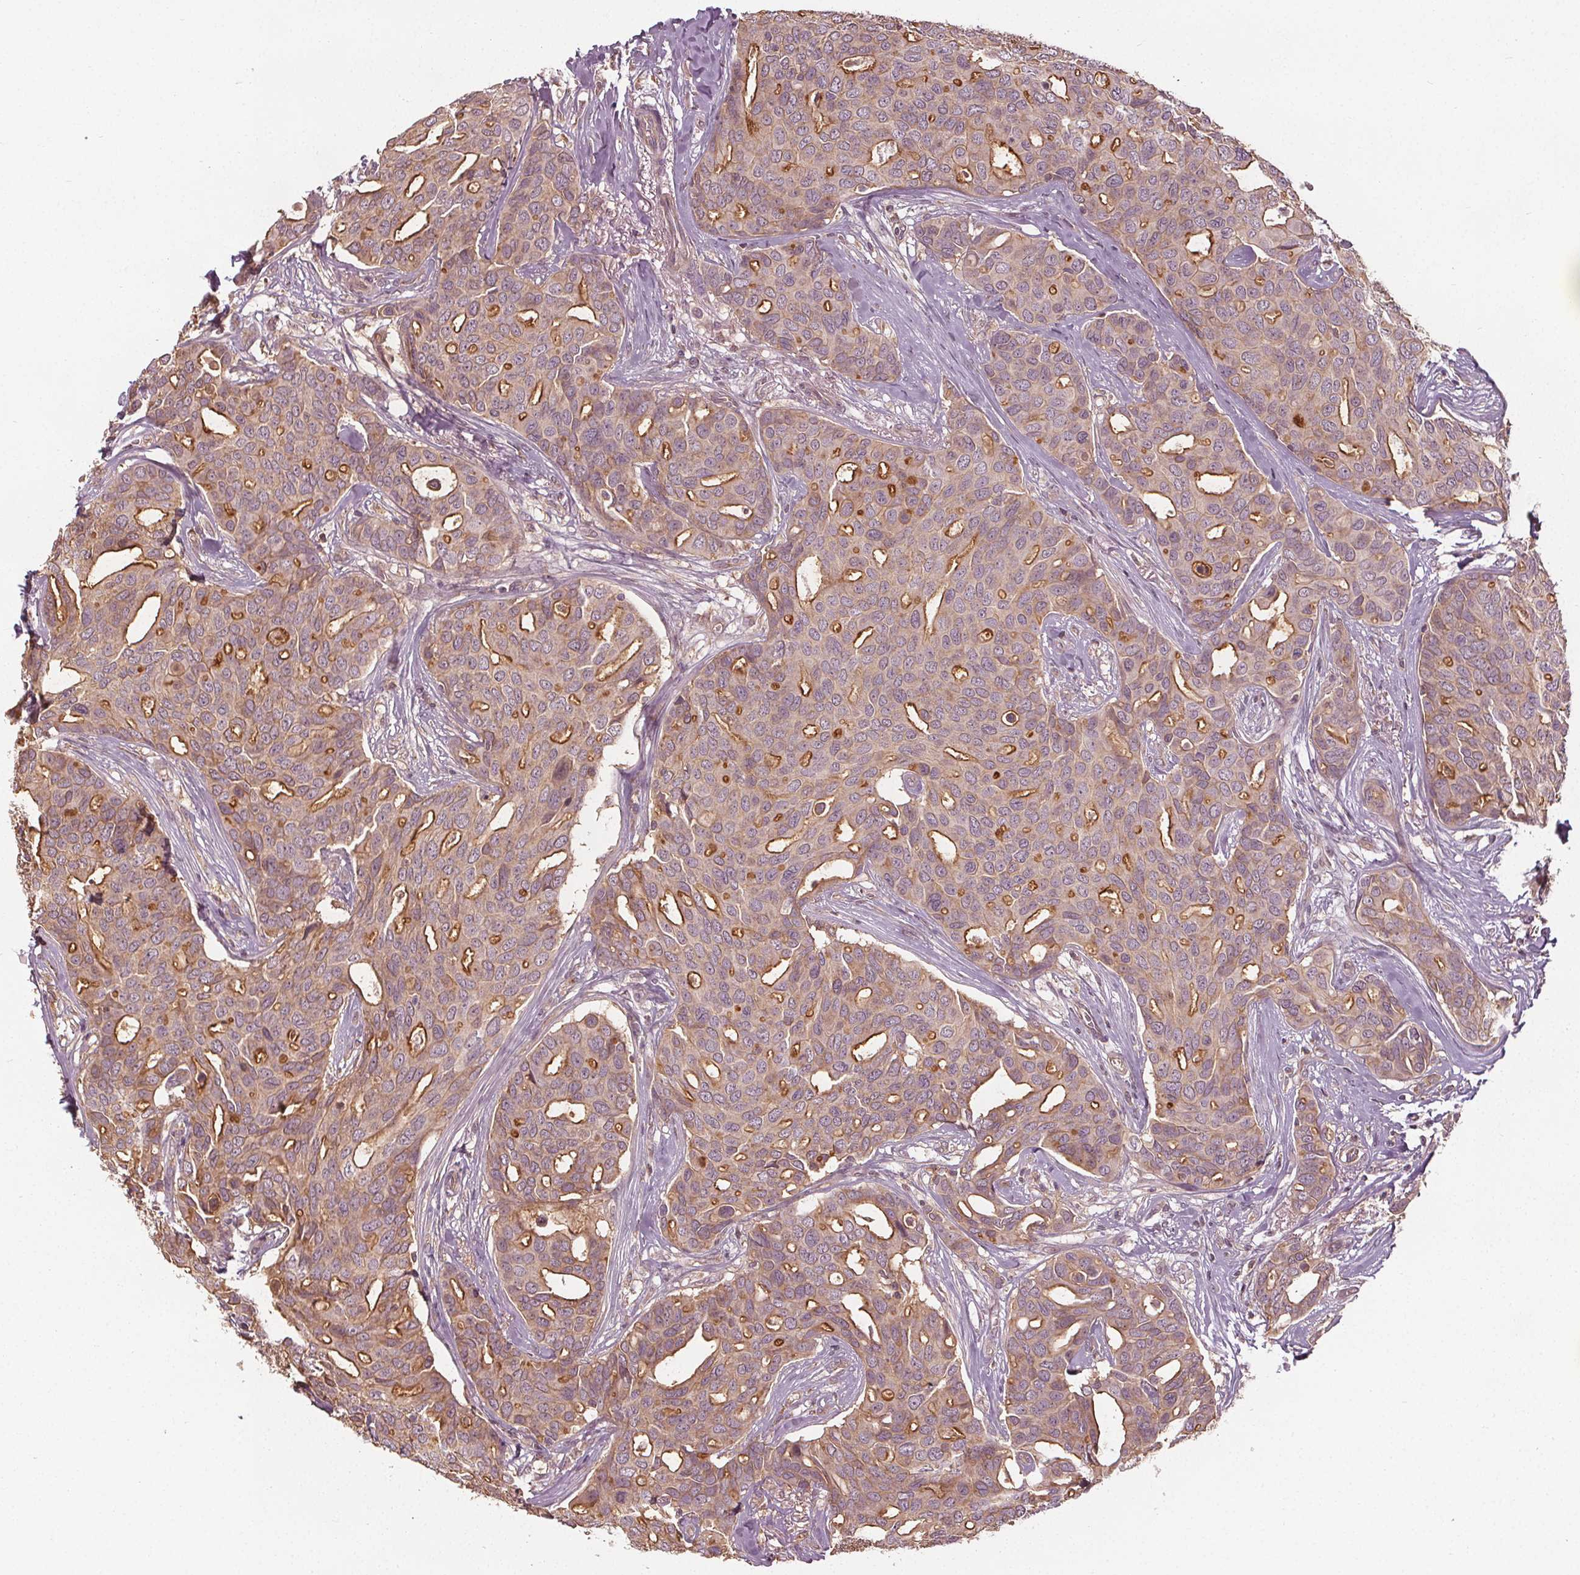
{"staining": {"intensity": "moderate", "quantity": "25%-75%", "location": "cytoplasmic/membranous"}, "tissue": "breast cancer", "cell_type": "Tumor cells", "image_type": "cancer", "snomed": [{"axis": "morphology", "description": "Duct carcinoma"}, {"axis": "topography", "description": "Breast"}], "caption": "Immunohistochemical staining of breast infiltrating ductal carcinoma displays medium levels of moderate cytoplasmic/membranous protein staining in about 25%-75% of tumor cells.", "gene": "GNB2", "patient": {"sex": "female", "age": 54}}